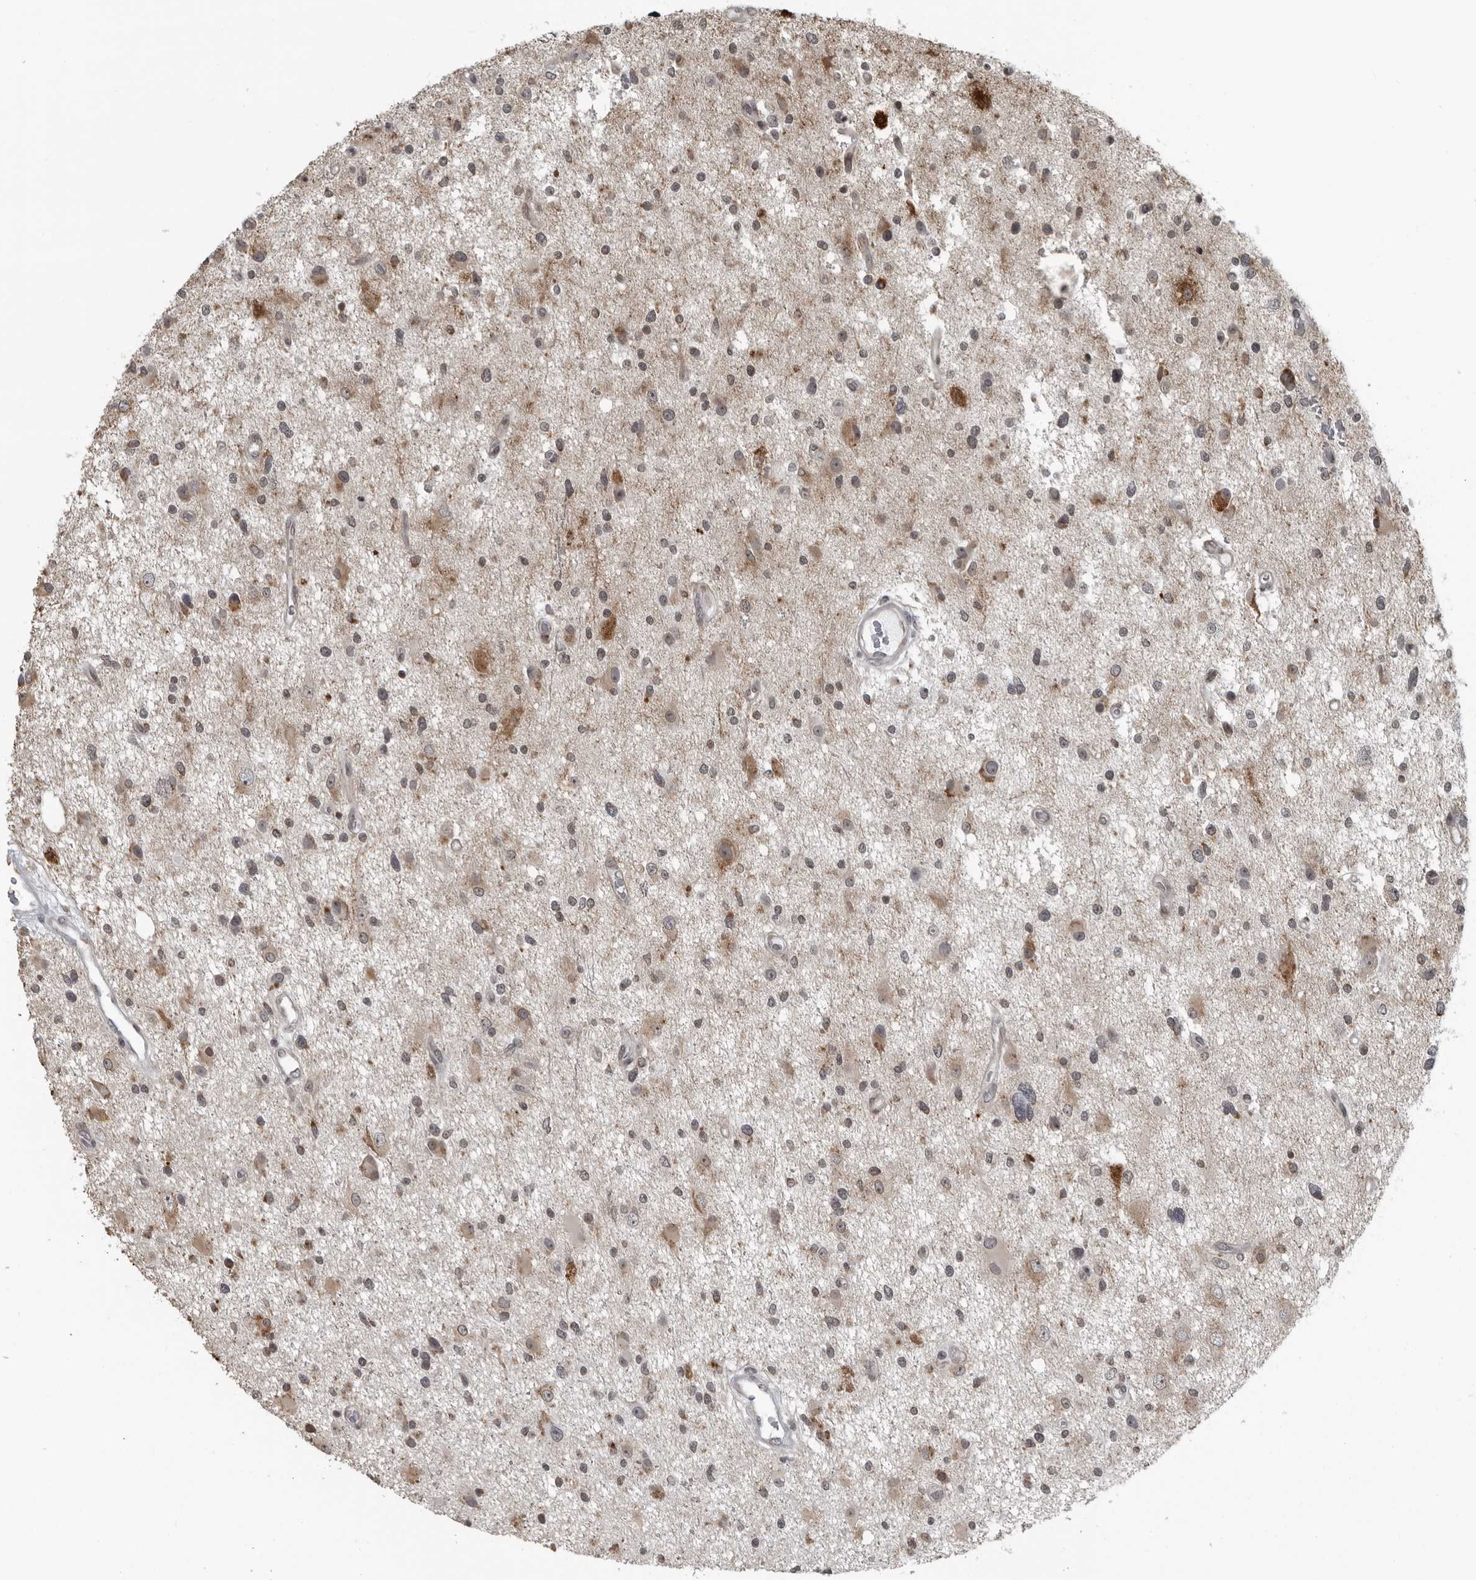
{"staining": {"intensity": "weak", "quantity": ">75%", "location": "cytoplasmic/membranous,nuclear"}, "tissue": "glioma", "cell_type": "Tumor cells", "image_type": "cancer", "snomed": [{"axis": "morphology", "description": "Glioma, malignant, High grade"}, {"axis": "topography", "description": "Brain"}], "caption": "High-magnification brightfield microscopy of glioma stained with DAB (brown) and counterstained with hematoxylin (blue). tumor cells exhibit weak cytoplasmic/membranous and nuclear positivity is present in about>75% of cells.", "gene": "RTCA", "patient": {"sex": "male", "age": 33}}